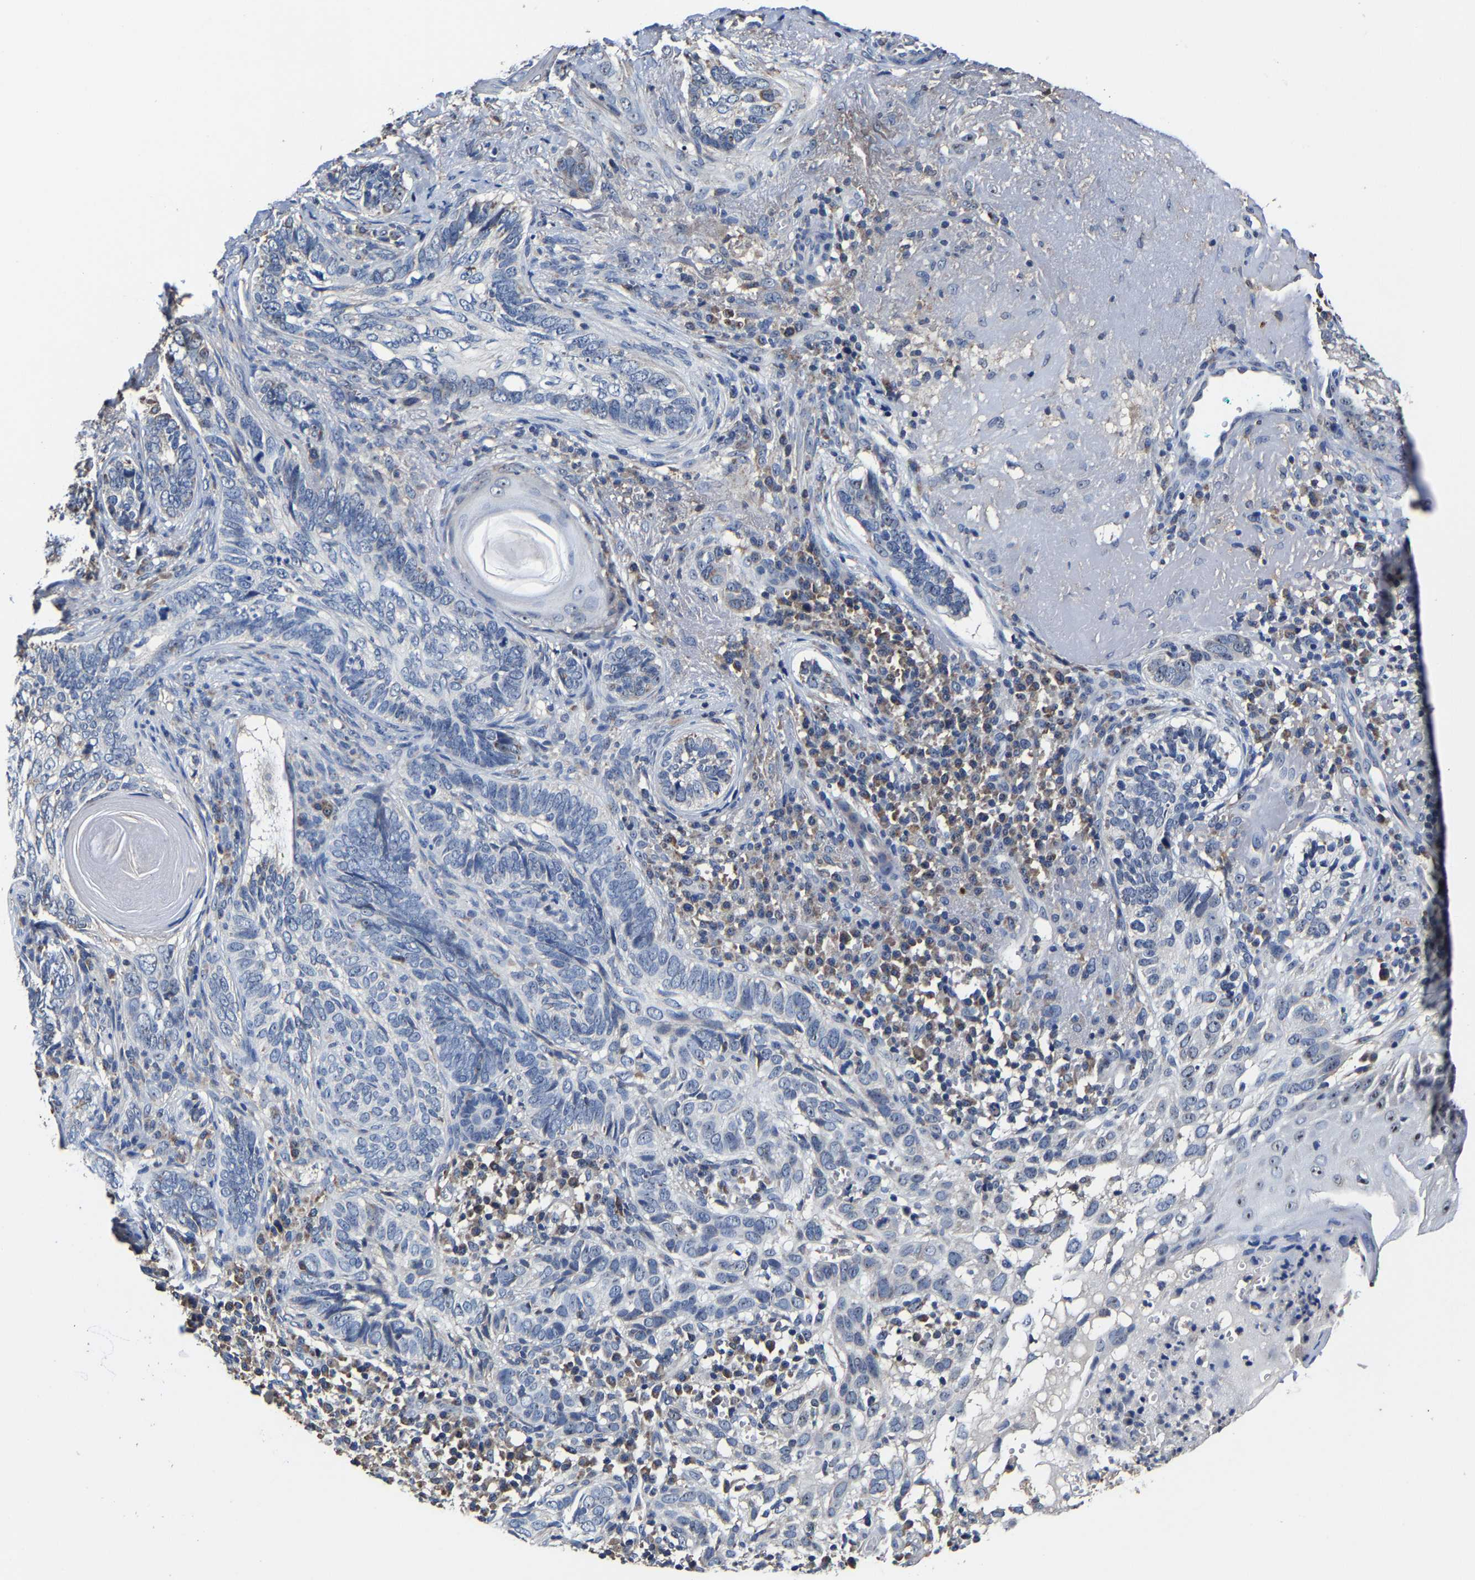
{"staining": {"intensity": "negative", "quantity": "none", "location": "none"}, "tissue": "skin cancer", "cell_type": "Tumor cells", "image_type": "cancer", "snomed": [{"axis": "morphology", "description": "Basal cell carcinoma"}, {"axis": "topography", "description": "Skin"}], "caption": "This micrograph is of skin basal cell carcinoma stained with immunohistochemistry to label a protein in brown with the nuclei are counter-stained blue. There is no positivity in tumor cells.", "gene": "ZCCHC7", "patient": {"sex": "female", "age": 89}}